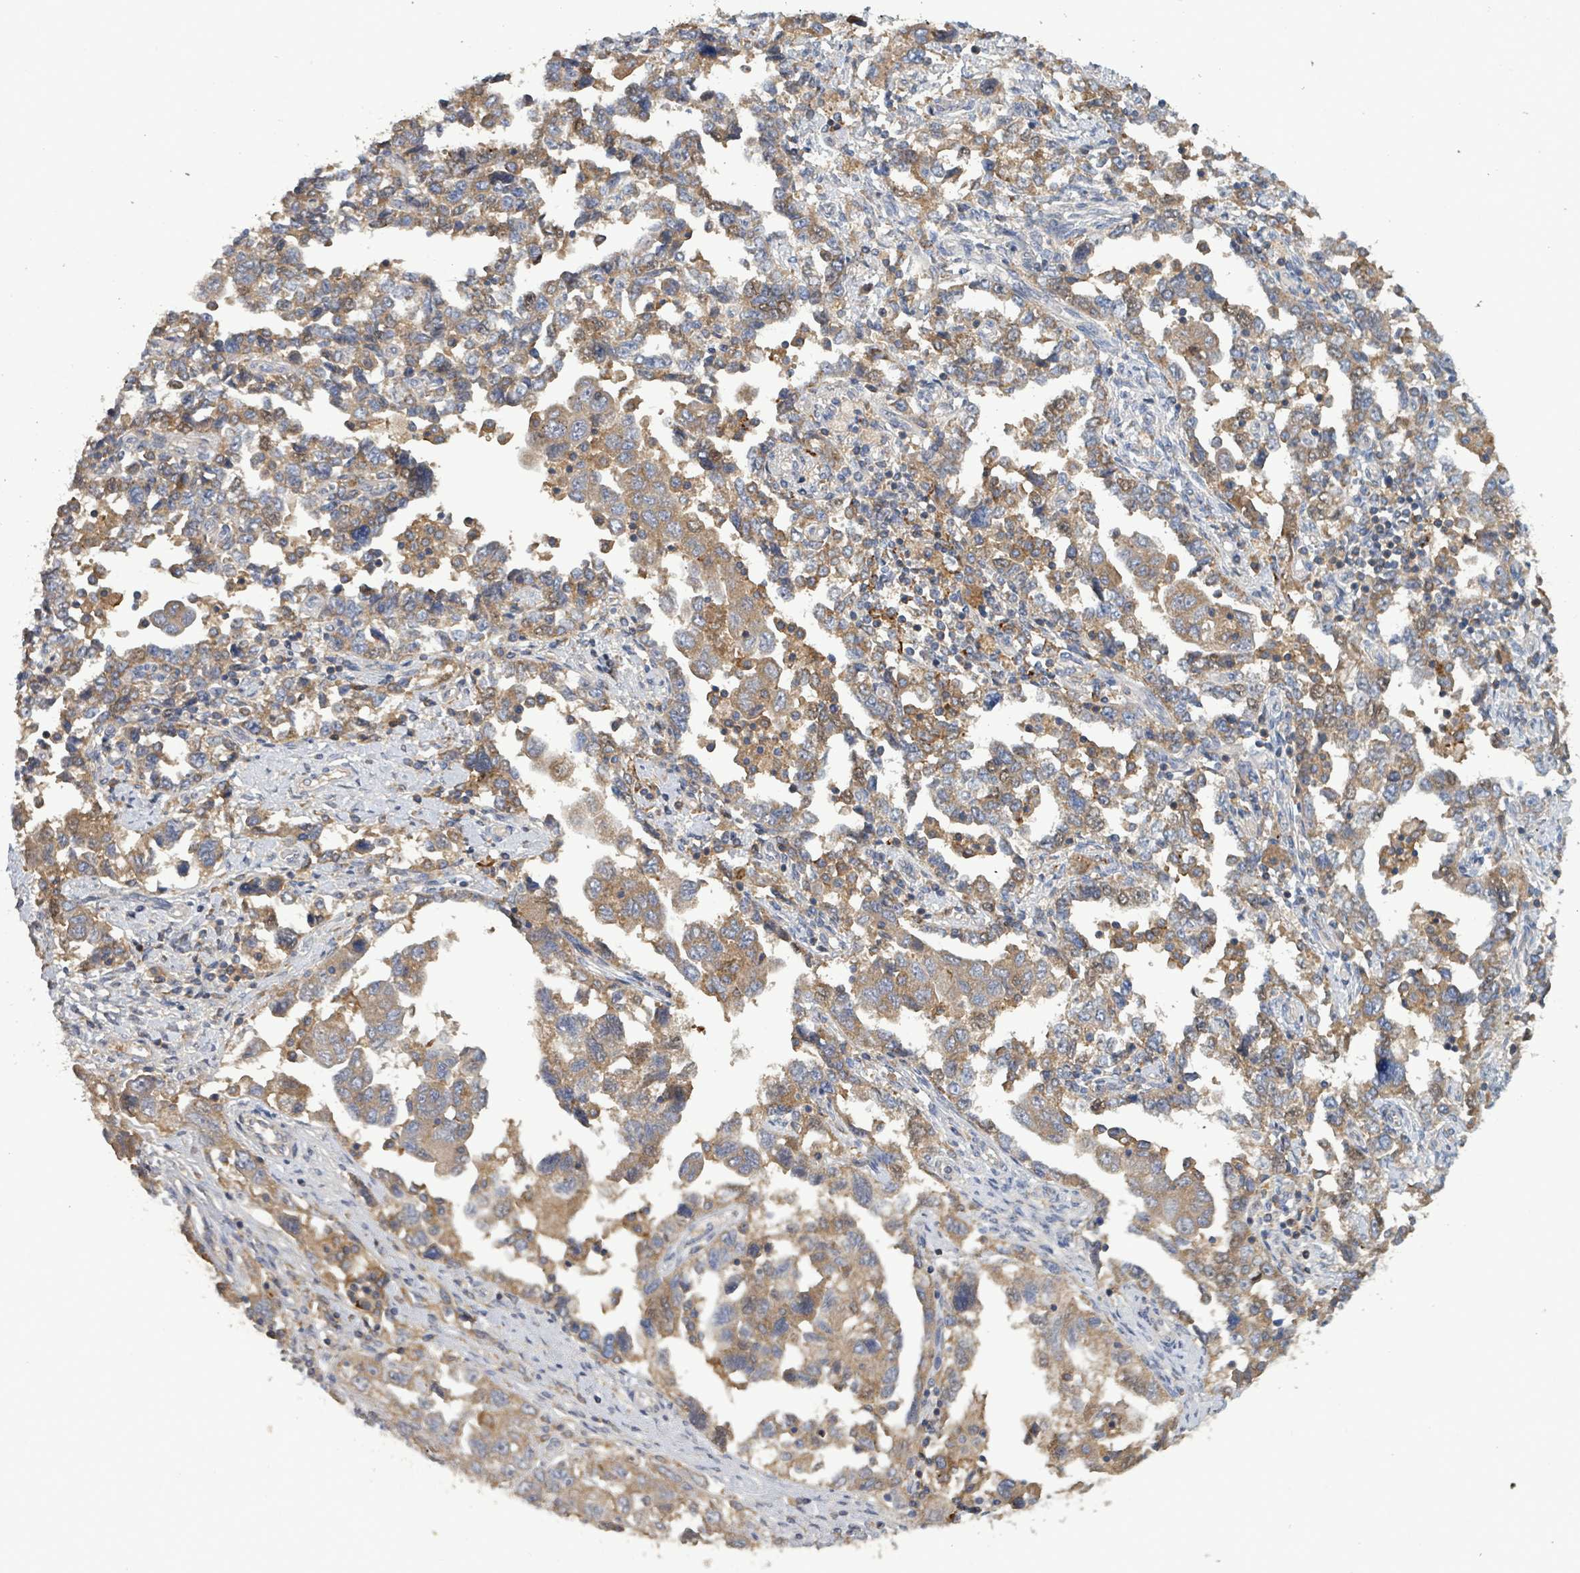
{"staining": {"intensity": "moderate", "quantity": ">75%", "location": "cytoplasmic/membranous"}, "tissue": "ovarian cancer", "cell_type": "Tumor cells", "image_type": "cancer", "snomed": [{"axis": "morphology", "description": "Carcinoma, NOS"}, {"axis": "morphology", "description": "Cystadenocarcinoma, serous, NOS"}, {"axis": "topography", "description": "Ovary"}], "caption": "Ovarian serous cystadenocarcinoma stained for a protein reveals moderate cytoplasmic/membranous positivity in tumor cells. (DAB (3,3'-diaminobenzidine) = brown stain, brightfield microscopy at high magnification).", "gene": "PLAAT1", "patient": {"sex": "female", "age": 69}}